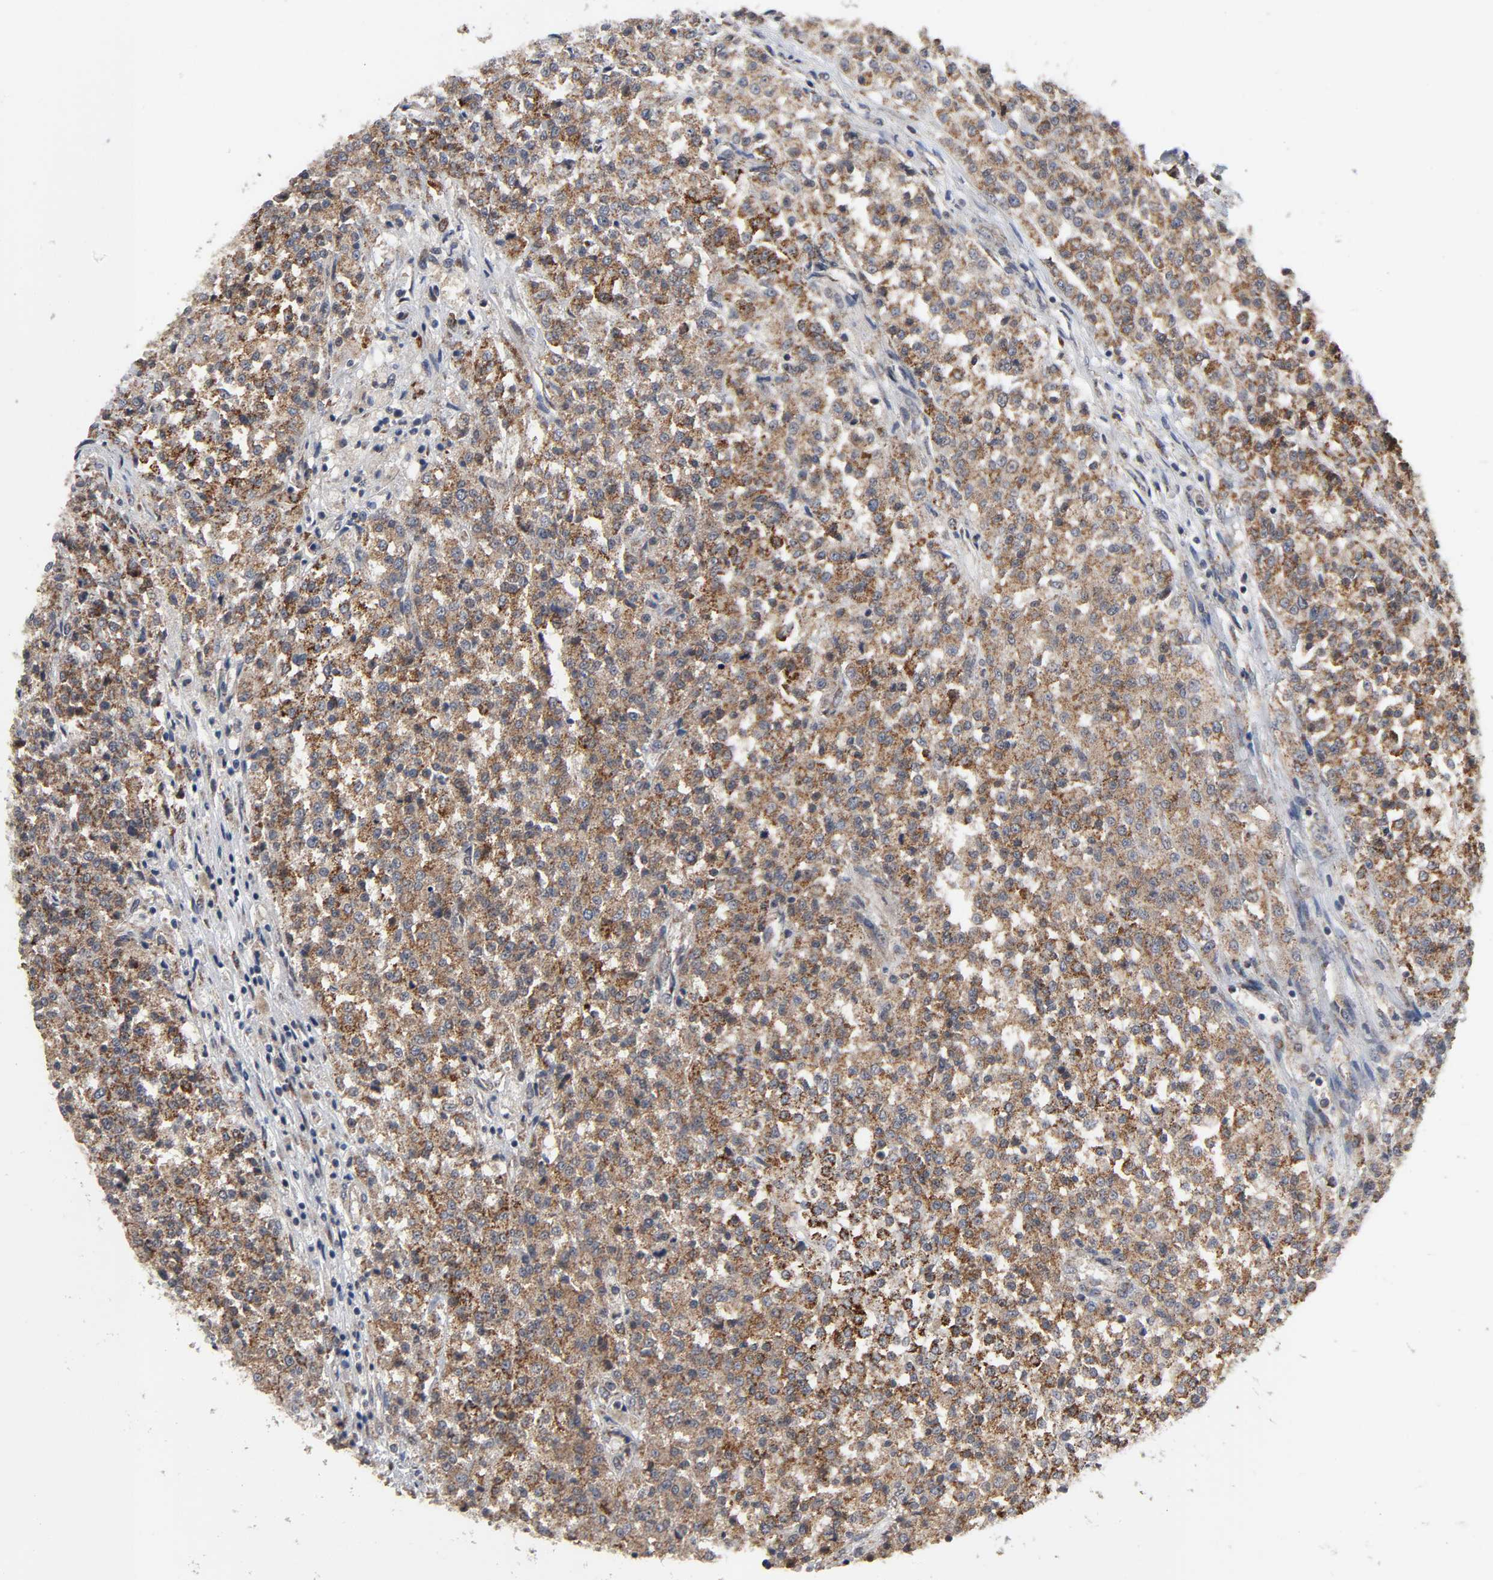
{"staining": {"intensity": "moderate", "quantity": ">75%", "location": "cytoplasmic/membranous"}, "tissue": "testis cancer", "cell_type": "Tumor cells", "image_type": "cancer", "snomed": [{"axis": "morphology", "description": "Seminoma, NOS"}, {"axis": "topography", "description": "Testis"}], "caption": "There is medium levels of moderate cytoplasmic/membranous expression in tumor cells of testis seminoma, as demonstrated by immunohistochemical staining (brown color).", "gene": "SLC30A9", "patient": {"sex": "male", "age": 59}}